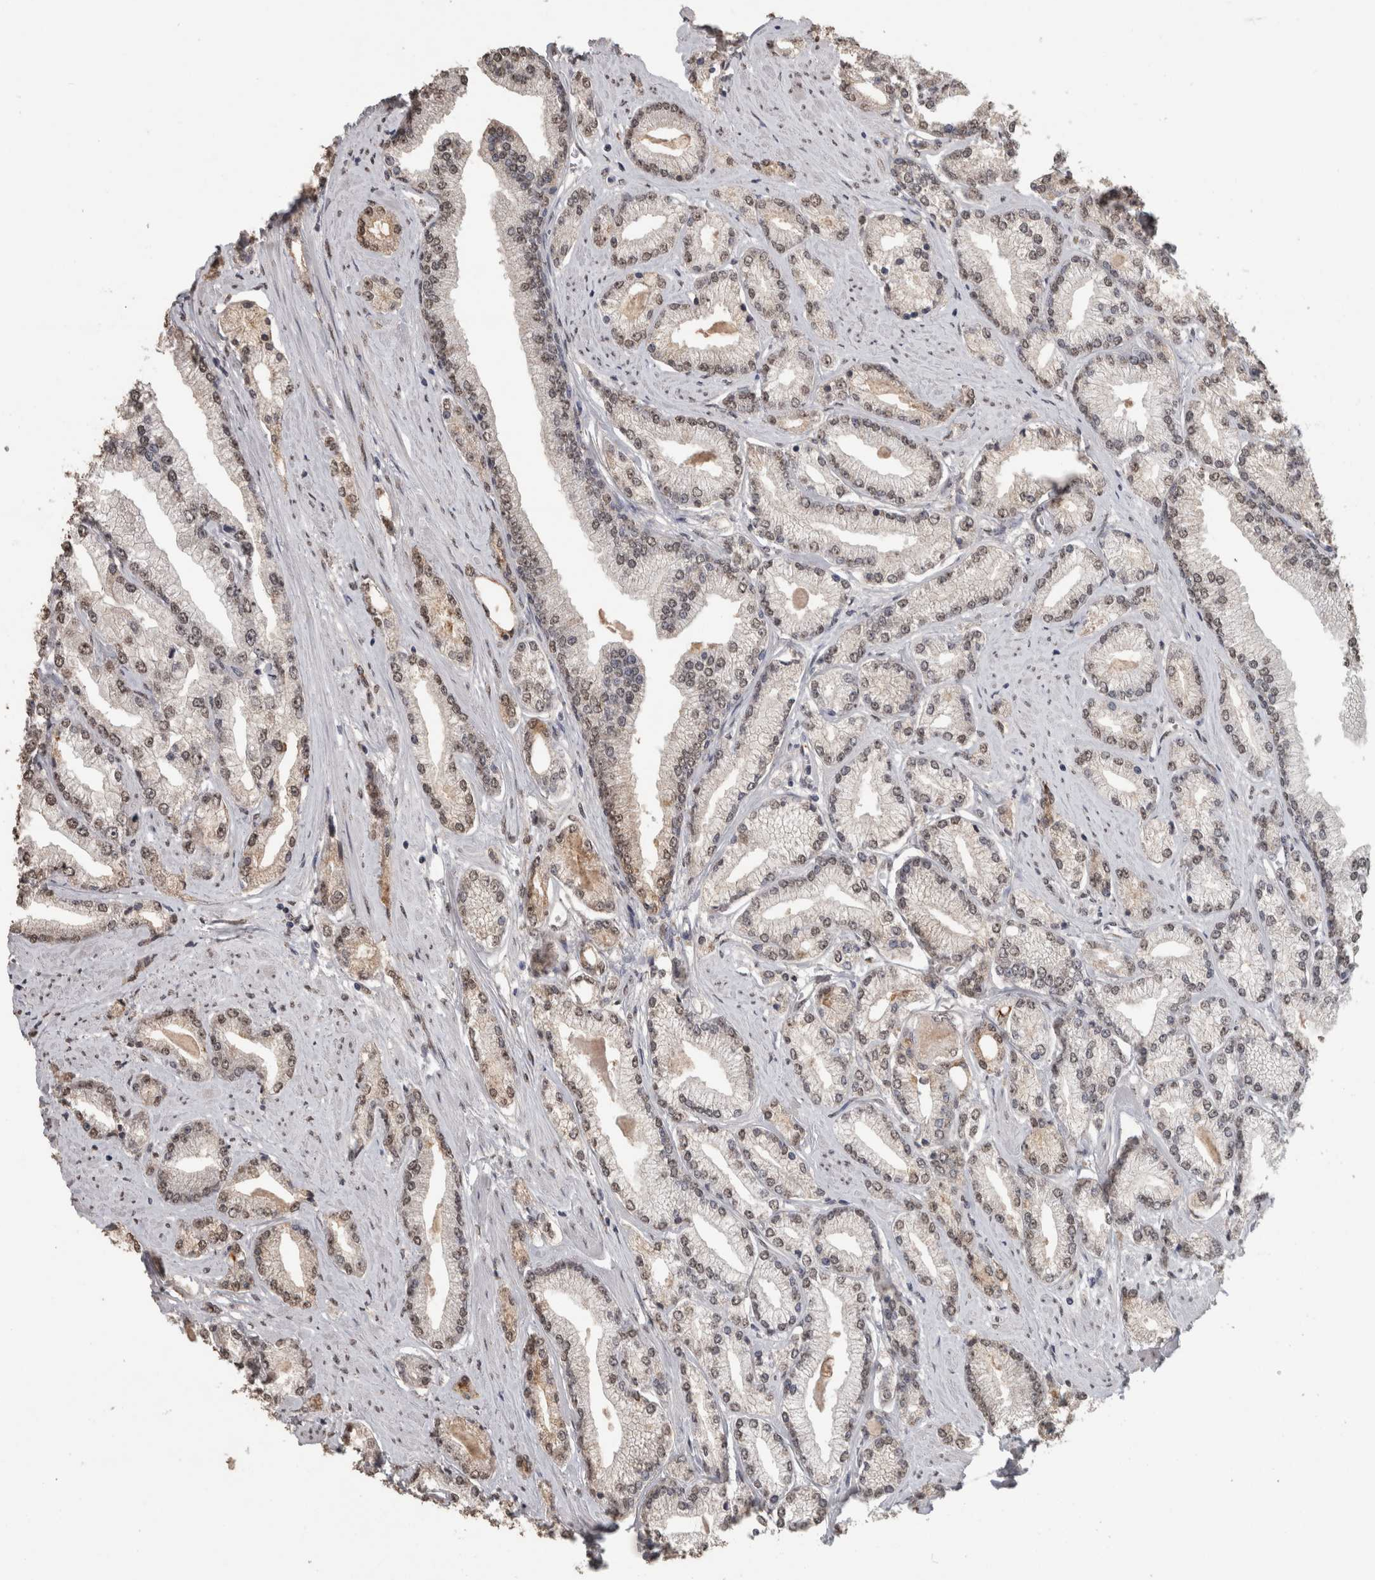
{"staining": {"intensity": "weak", "quantity": ">75%", "location": "cytoplasmic/membranous,nuclear"}, "tissue": "prostate cancer", "cell_type": "Tumor cells", "image_type": "cancer", "snomed": [{"axis": "morphology", "description": "Adenocarcinoma, Low grade"}, {"axis": "topography", "description": "Prostate"}], "caption": "Immunohistochemistry (IHC) micrograph of neoplastic tissue: human prostate low-grade adenocarcinoma stained using immunohistochemistry (IHC) shows low levels of weak protein expression localized specifically in the cytoplasmic/membranous and nuclear of tumor cells, appearing as a cytoplasmic/membranous and nuclear brown color.", "gene": "LTBP1", "patient": {"sex": "male", "age": 62}}